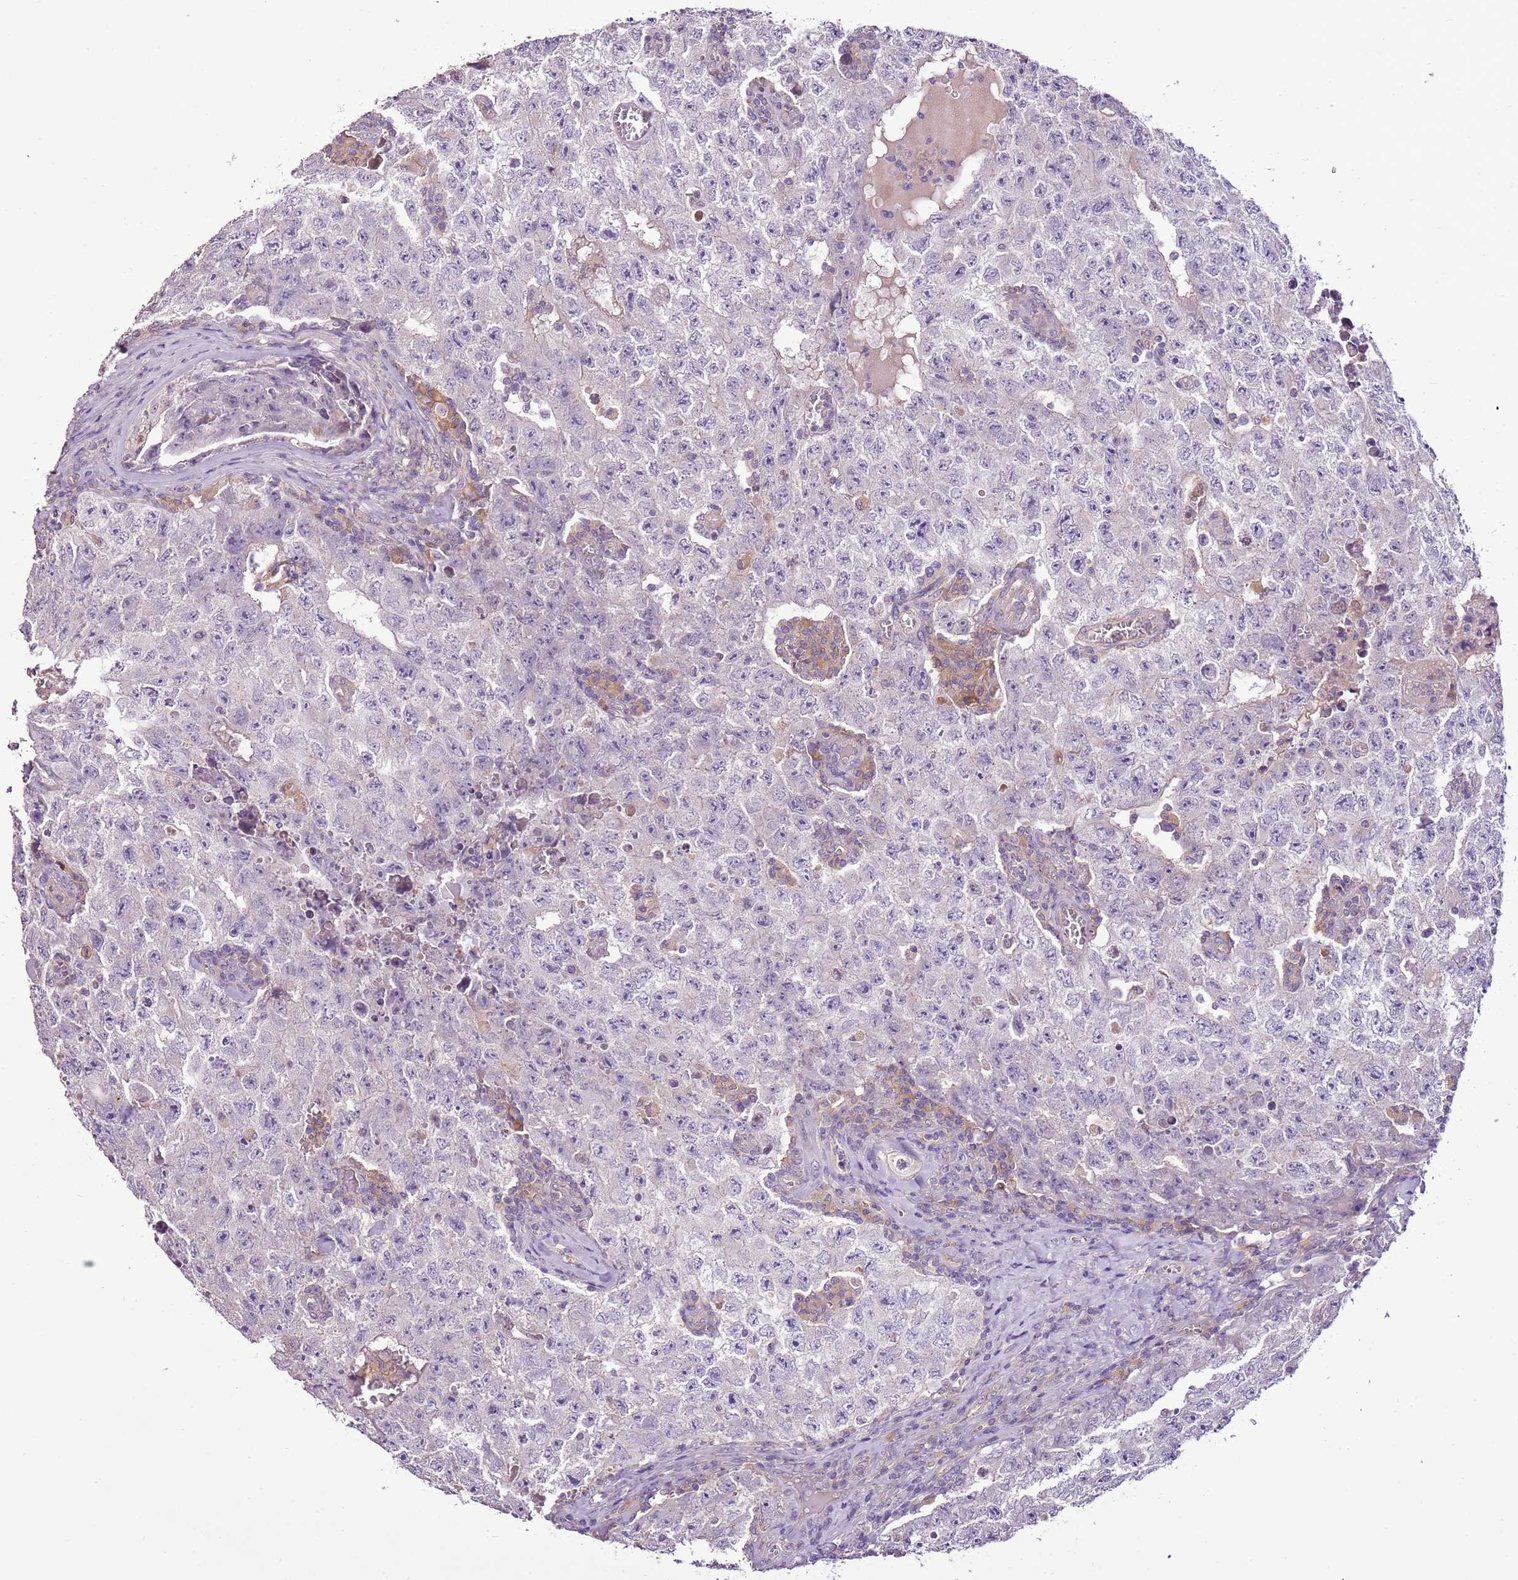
{"staining": {"intensity": "negative", "quantity": "none", "location": "none"}, "tissue": "testis cancer", "cell_type": "Tumor cells", "image_type": "cancer", "snomed": [{"axis": "morphology", "description": "Carcinoma, Embryonal, NOS"}, {"axis": "topography", "description": "Testis"}], "caption": "This is a micrograph of immunohistochemistry staining of testis embryonal carcinoma, which shows no expression in tumor cells.", "gene": "CMKLR1", "patient": {"sex": "male", "age": 17}}